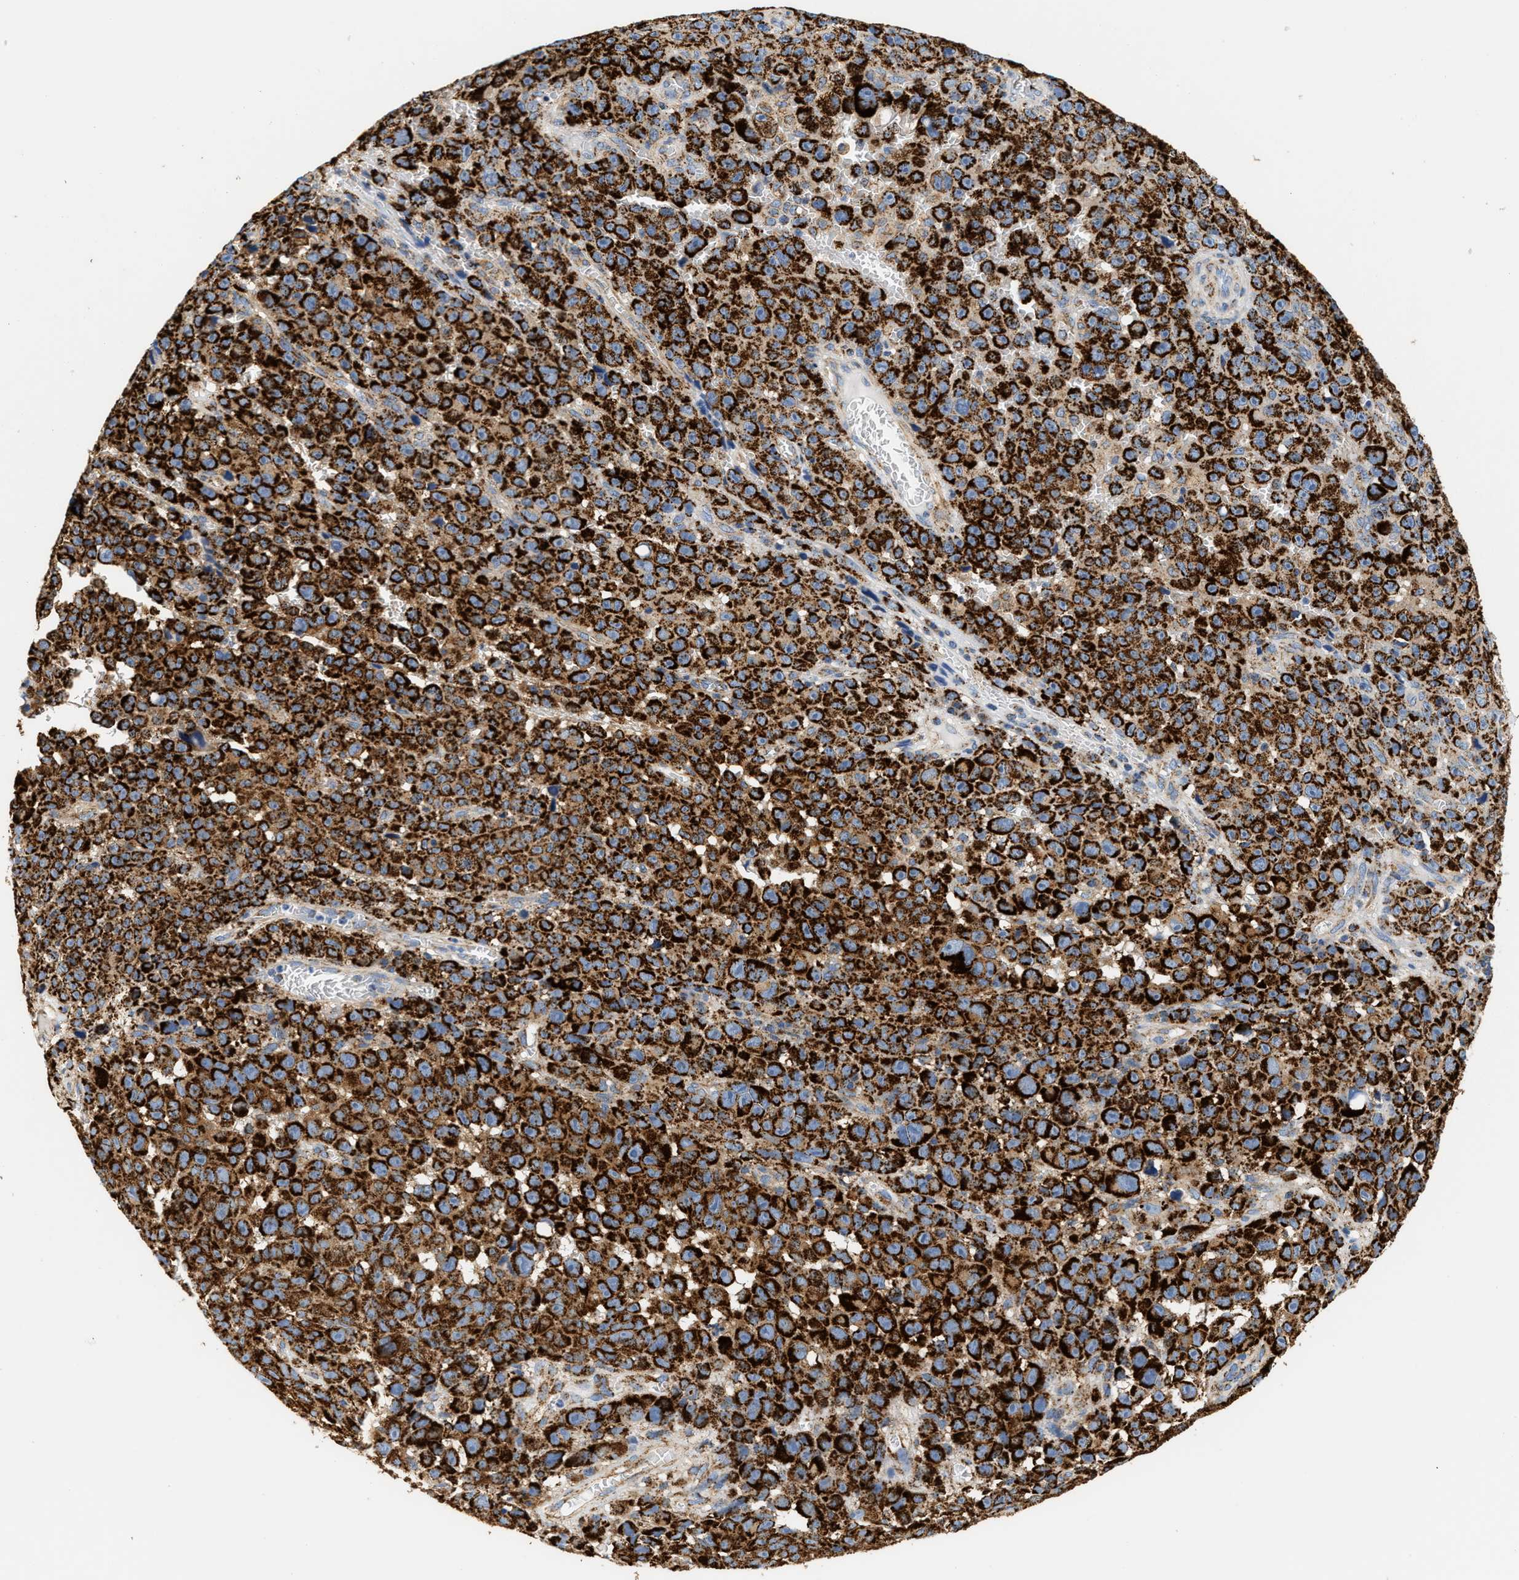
{"staining": {"intensity": "strong", "quantity": ">75%", "location": "cytoplasmic/membranous"}, "tissue": "melanoma", "cell_type": "Tumor cells", "image_type": "cancer", "snomed": [{"axis": "morphology", "description": "Malignant melanoma, NOS"}, {"axis": "topography", "description": "Skin"}], "caption": "The image shows a brown stain indicating the presence of a protein in the cytoplasmic/membranous of tumor cells in malignant melanoma.", "gene": "SHMT2", "patient": {"sex": "female", "age": 82}}